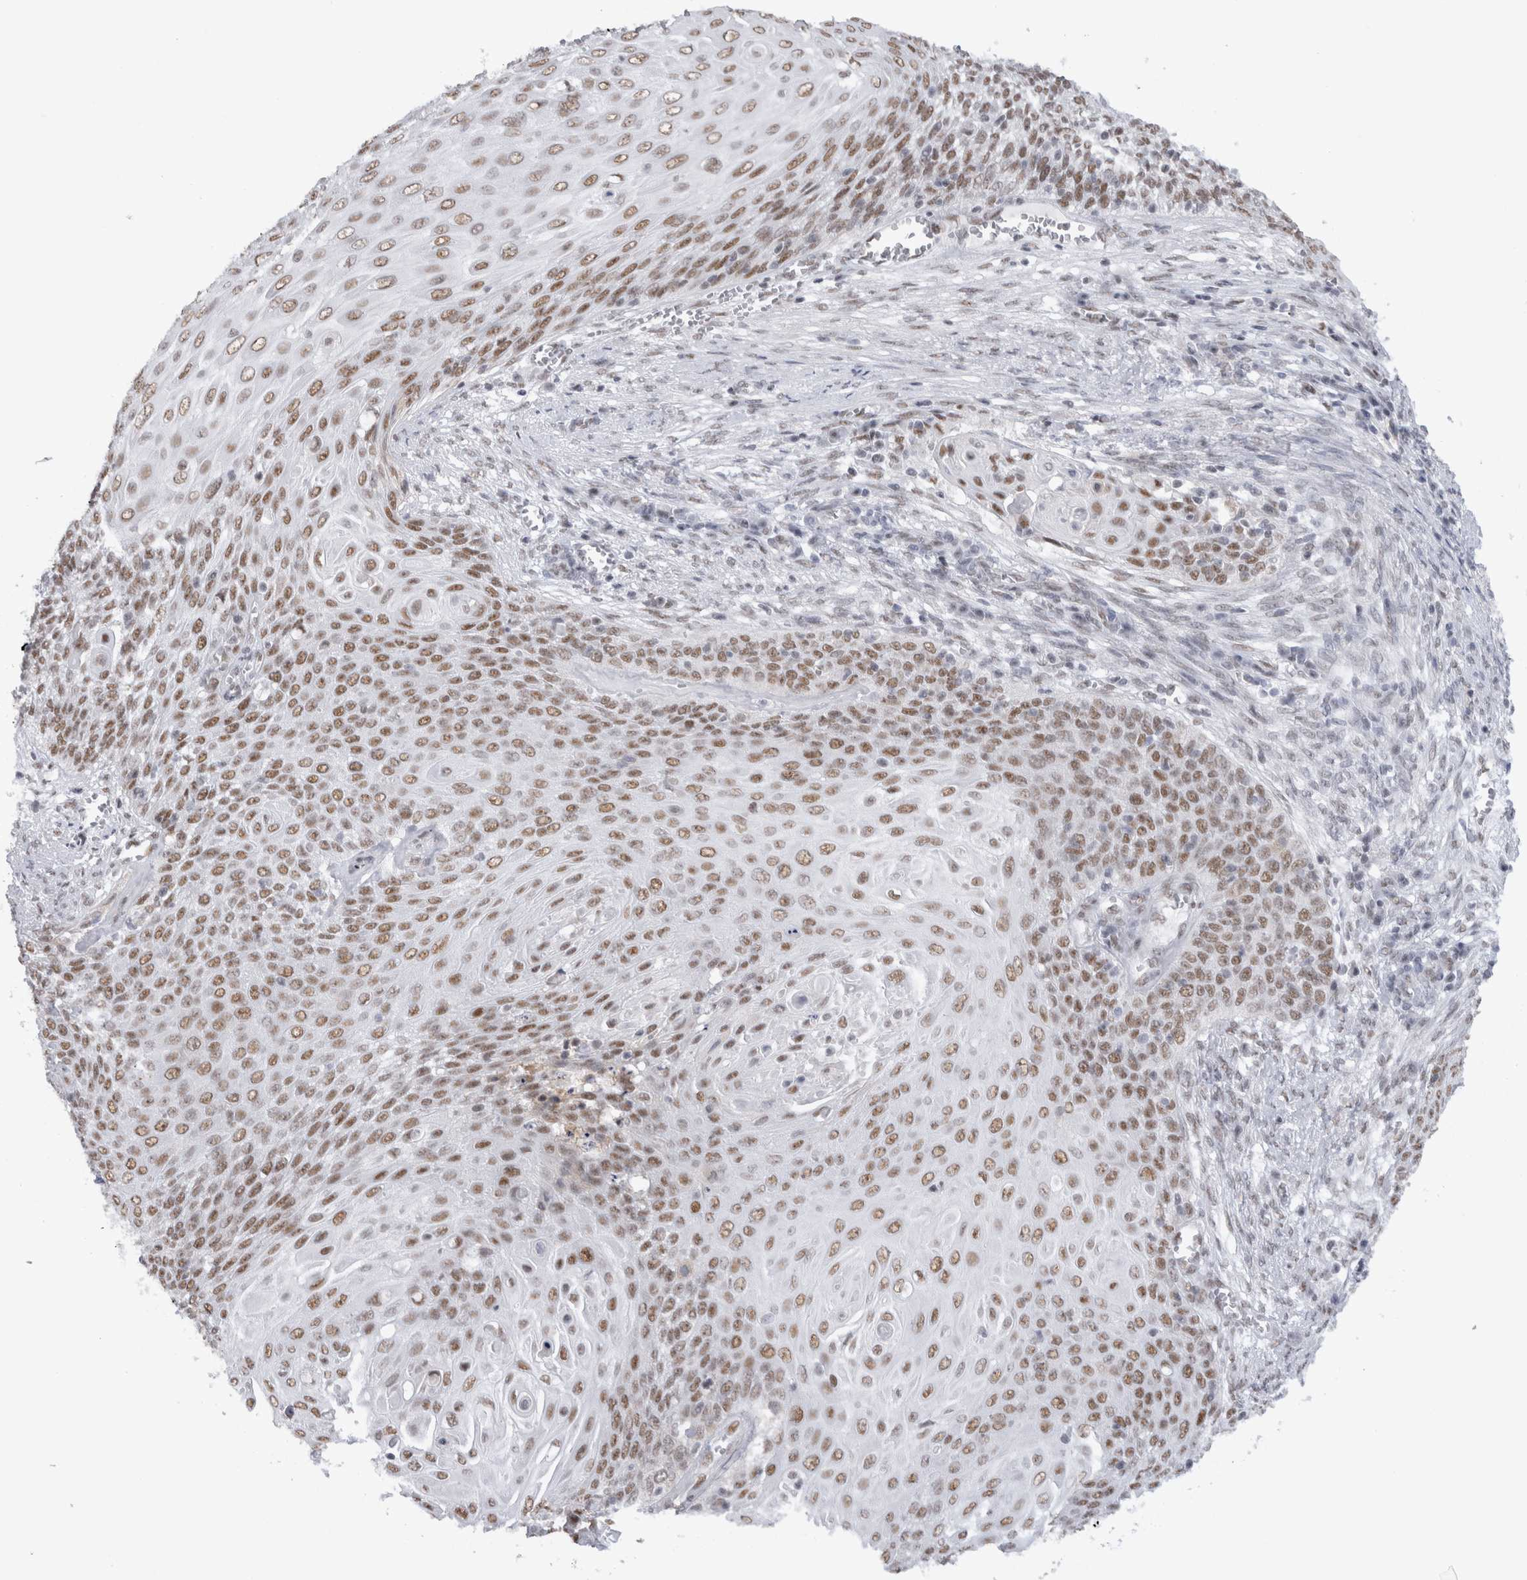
{"staining": {"intensity": "moderate", "quantity": ">75%", "location": "nuclear"}, "tissue": "cervical cancer", "cell_type": "Tumor cells", "image_type": "cancer", "snomed": [{"axis": "morphology", "description": "Squamous cell carcinoma, NOS"}, {"axis": "topography", "description": "Cervix"}], "caption": "Cervical cancer stained with DAB immunohistochemistry (IHC) reveals medium levels of moderate nuclear expression in approximately >75% of tumor cells.", "gene": "API5", "patient": {"sex": "female", "age": 39}}